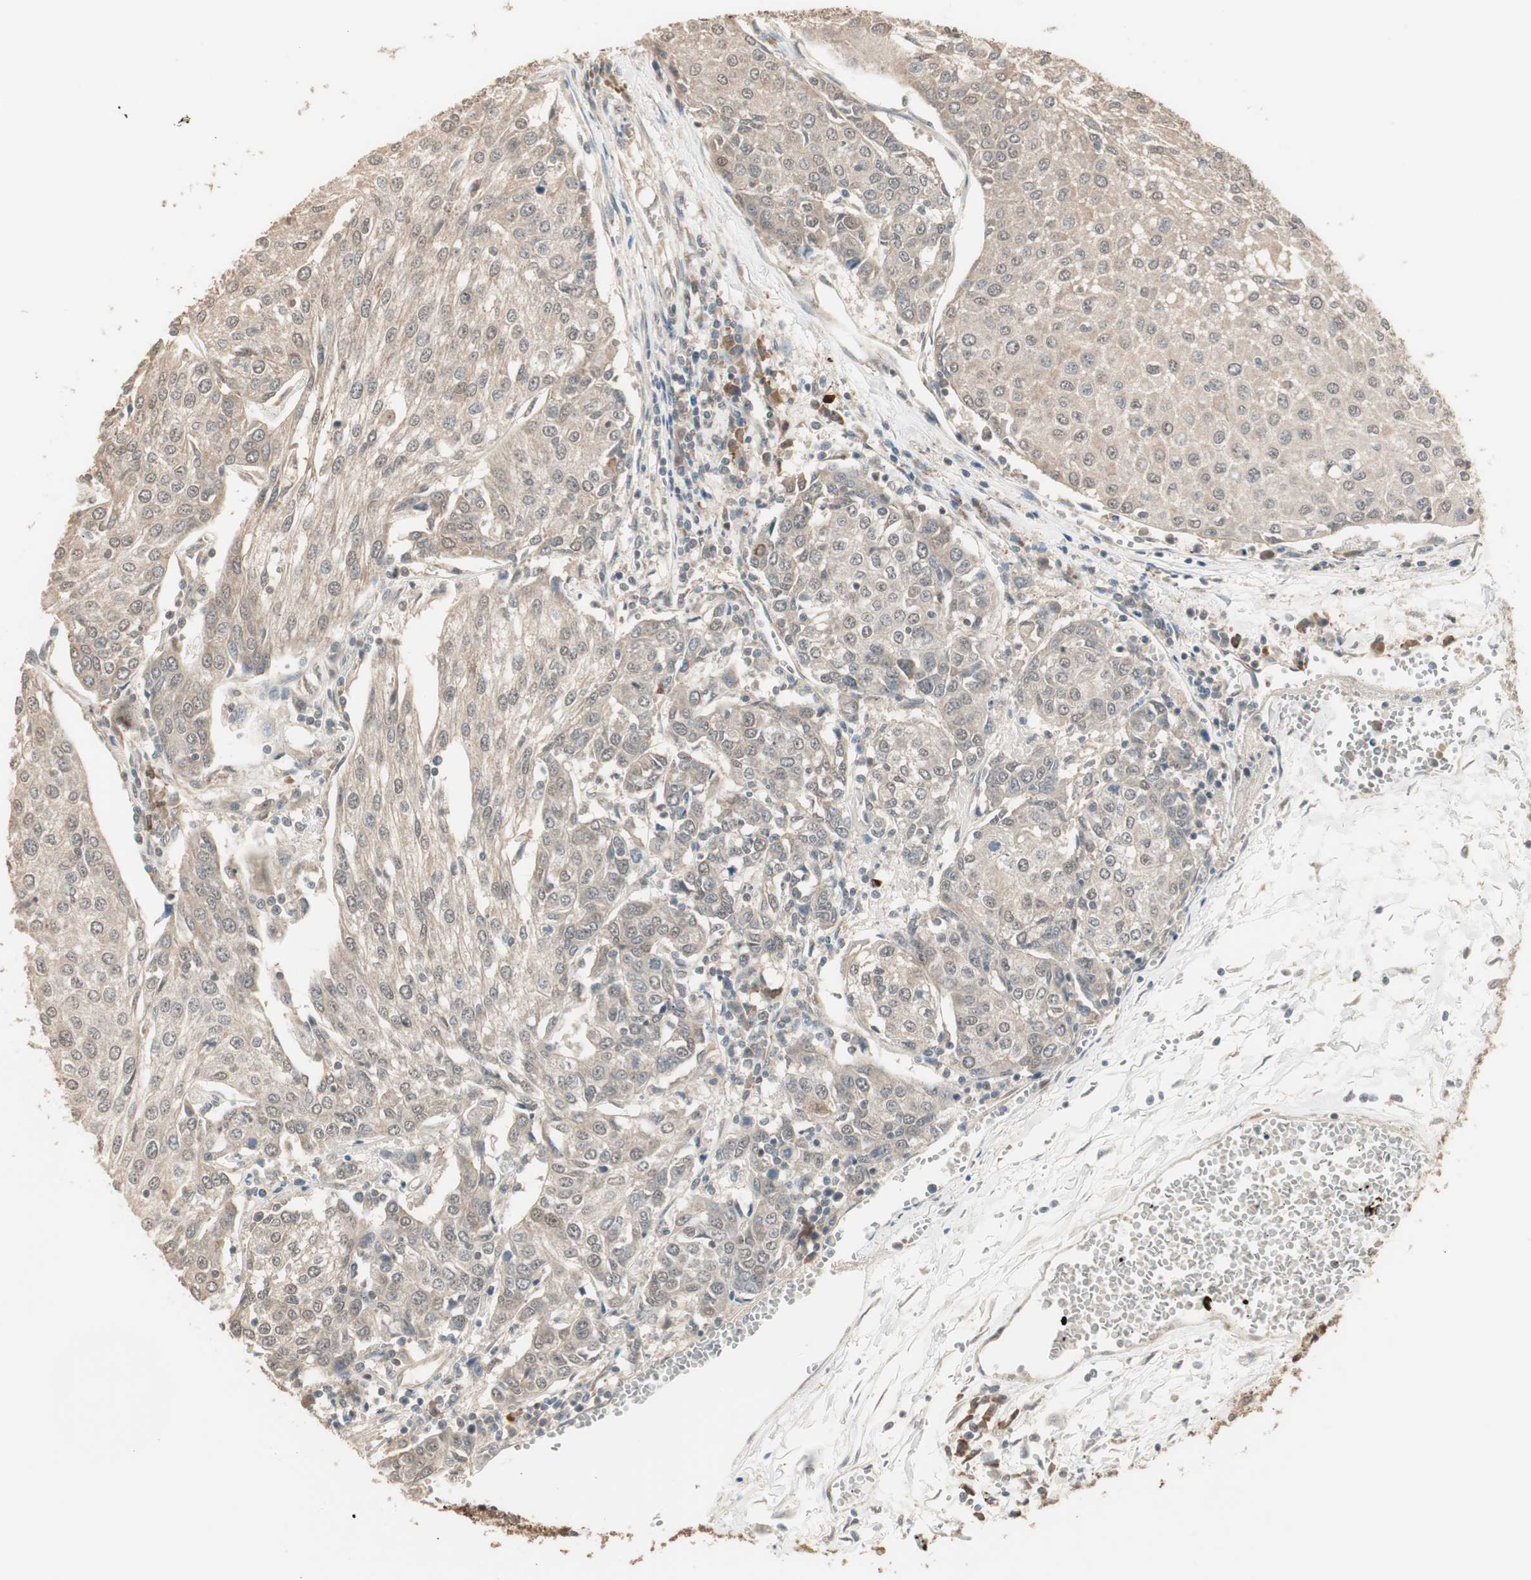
{"staining": {"intensity": "weak", "quantity": "25%-75%", "location": "cytoplasmic/membranous"}, "tissue": "urothelial cancer", "cell_type": "Tumor cells", "image_type": "cancer", "snomed": [{"axis": "morphology", "description": "Urothelial carcinoma, High grade"}, {"axis": "topography", "description": "Urinary bladder"}], "caption": "Protein staining displays weak cytoplasmic/membranous positivity in approximately 25%-75% of tumor cells in urothelial carcinoma (high-grade). Nuclei are stained in blue.", "gene": "ZSCAN31", "patient": {"sex": "female", "age": 85}}